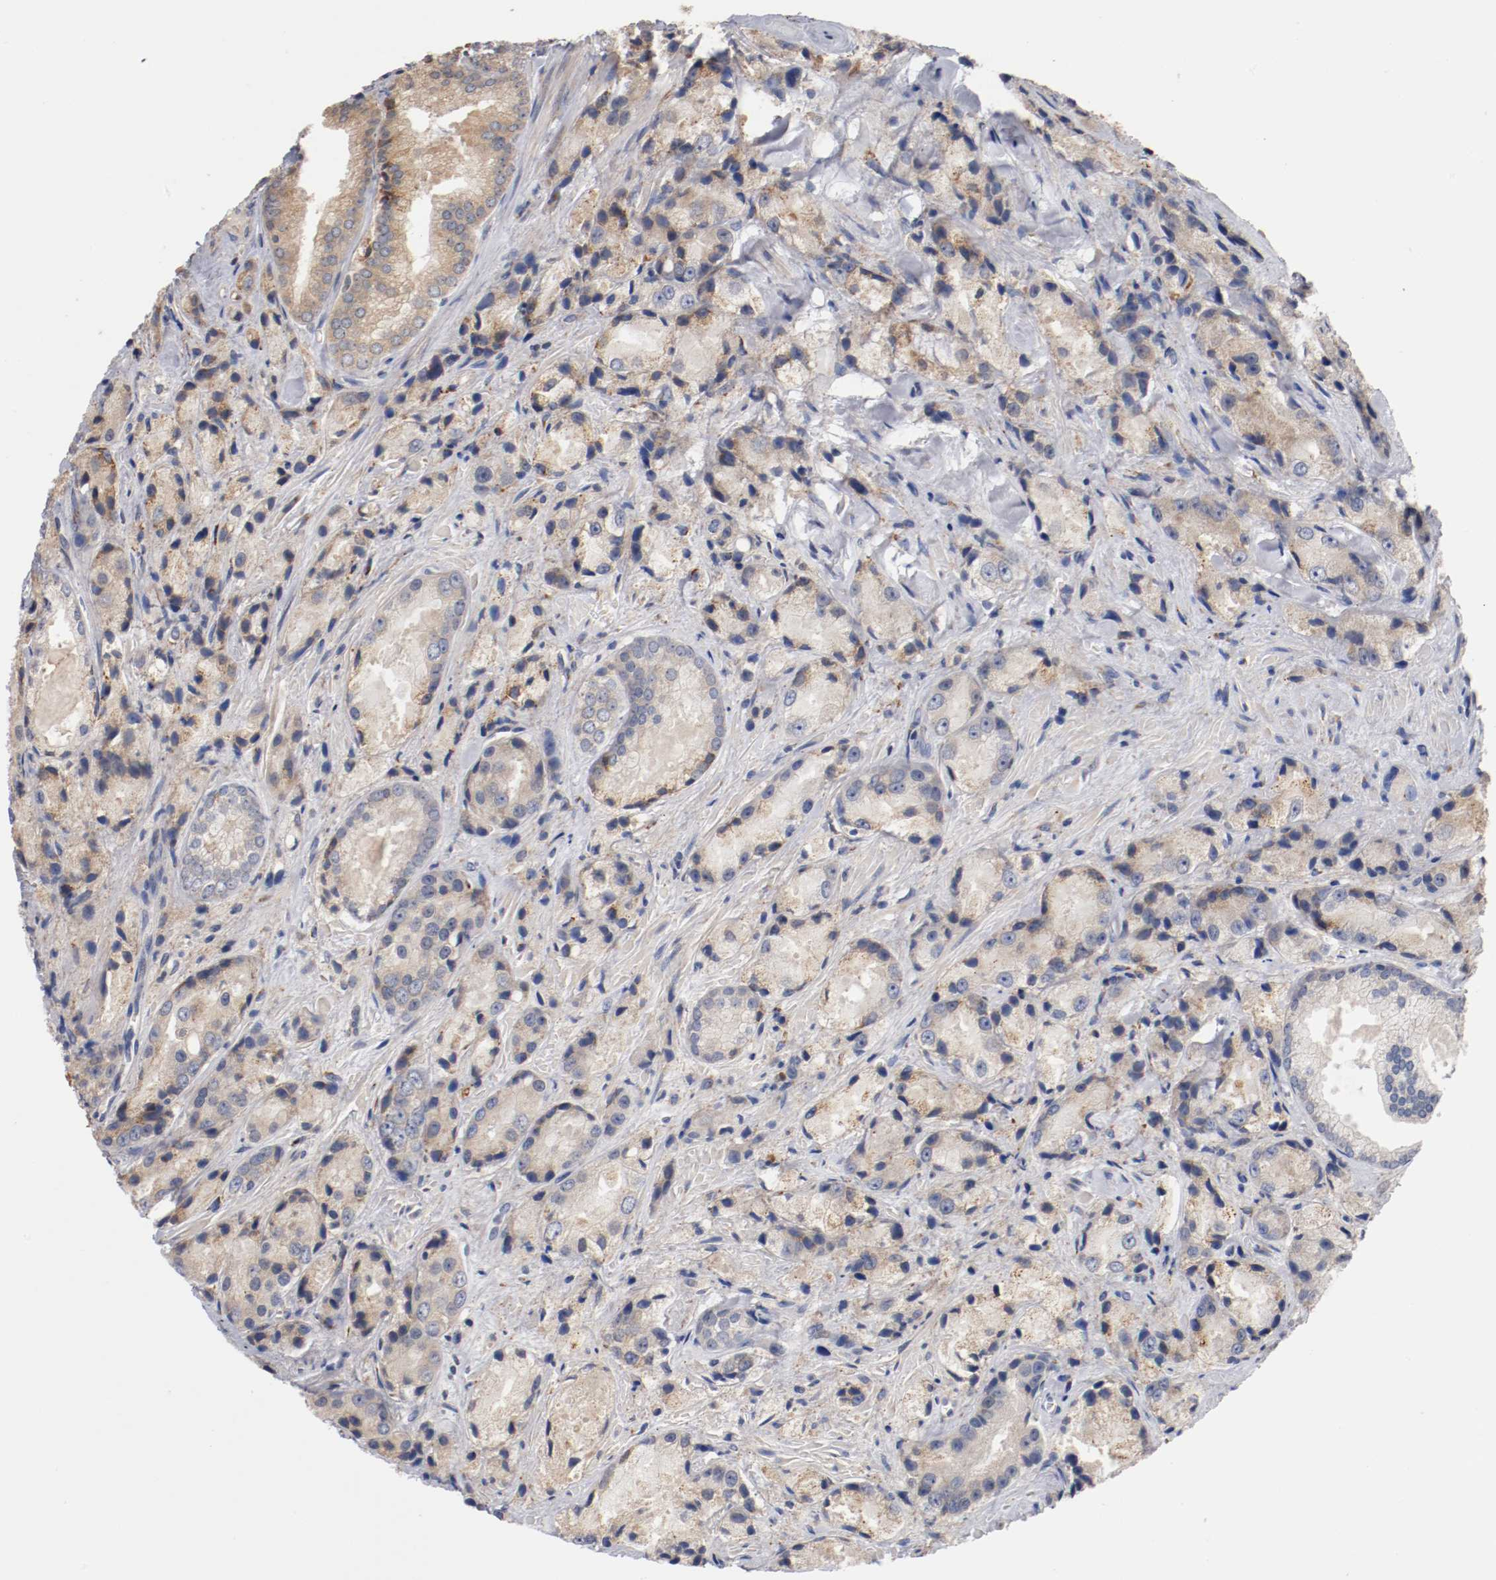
{"staining": {"intensity": "weak", "quantity": ">75%", "location": "cytoplasmic/membranous"}, "tissue": "prostate cancer", "cell_type": "Tumor cells", "image_type": "cancer", "snomed": [{"axis": "morphology", "description": "Adenocarcinoma, Low grade"}, {"axis": "topography", "description": "Prostate"}], "caption": "A micrograph showing weak cytoplasmic/membranous staining in approximately >75% of tumor cells in prostate cancer, as visualized by brown immunohistochemical staining.", "gene": "TNFSF13", "patient": {"sex": "male", "age": 64}}